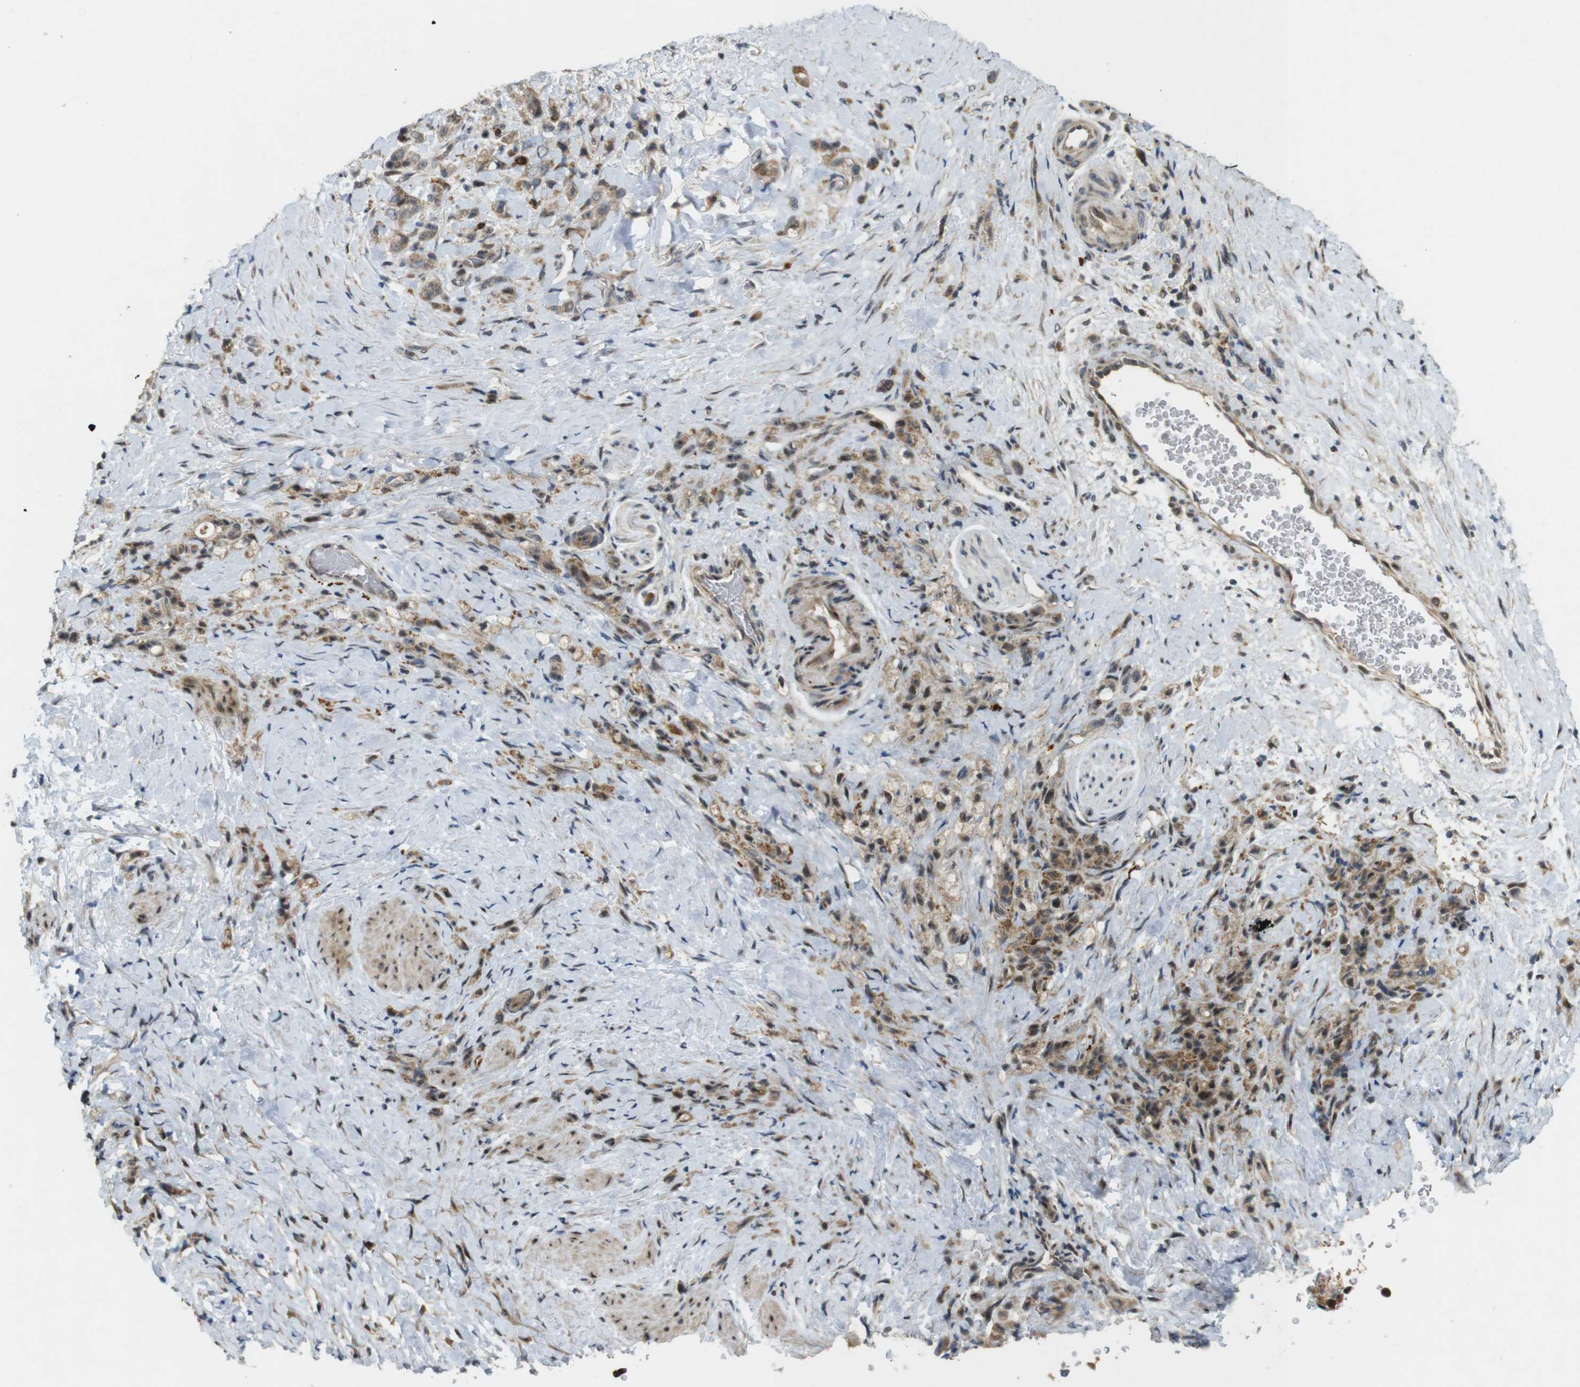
{"staining": {"intensity": "moderate", "quantity": ">75%", "location": "cytoplasmic/membranous"}, "tissue": "stomach cancer", "cell_type": "Tumor cells", "image_type": "cancer", "snomed": [{"axis": "morphology", "description": "Adenocarcinoma, NOS"}, {"axis": "topography", "description": "Stomach"}], "caption": "Immunohistochemistry micrograph of neoplastic tissue: human stomach cancer (adenocarcinoma) stained using immunohistochemistry (IHC) demonstrates medium levels of moderate protein expression localized specifically in the cytoplasmic/membranous of tumor cells, appearing as a cytoplasmic/membranous brown color.", "gene": "TMX3", "patient": {"sex": "male", "age": 82}}